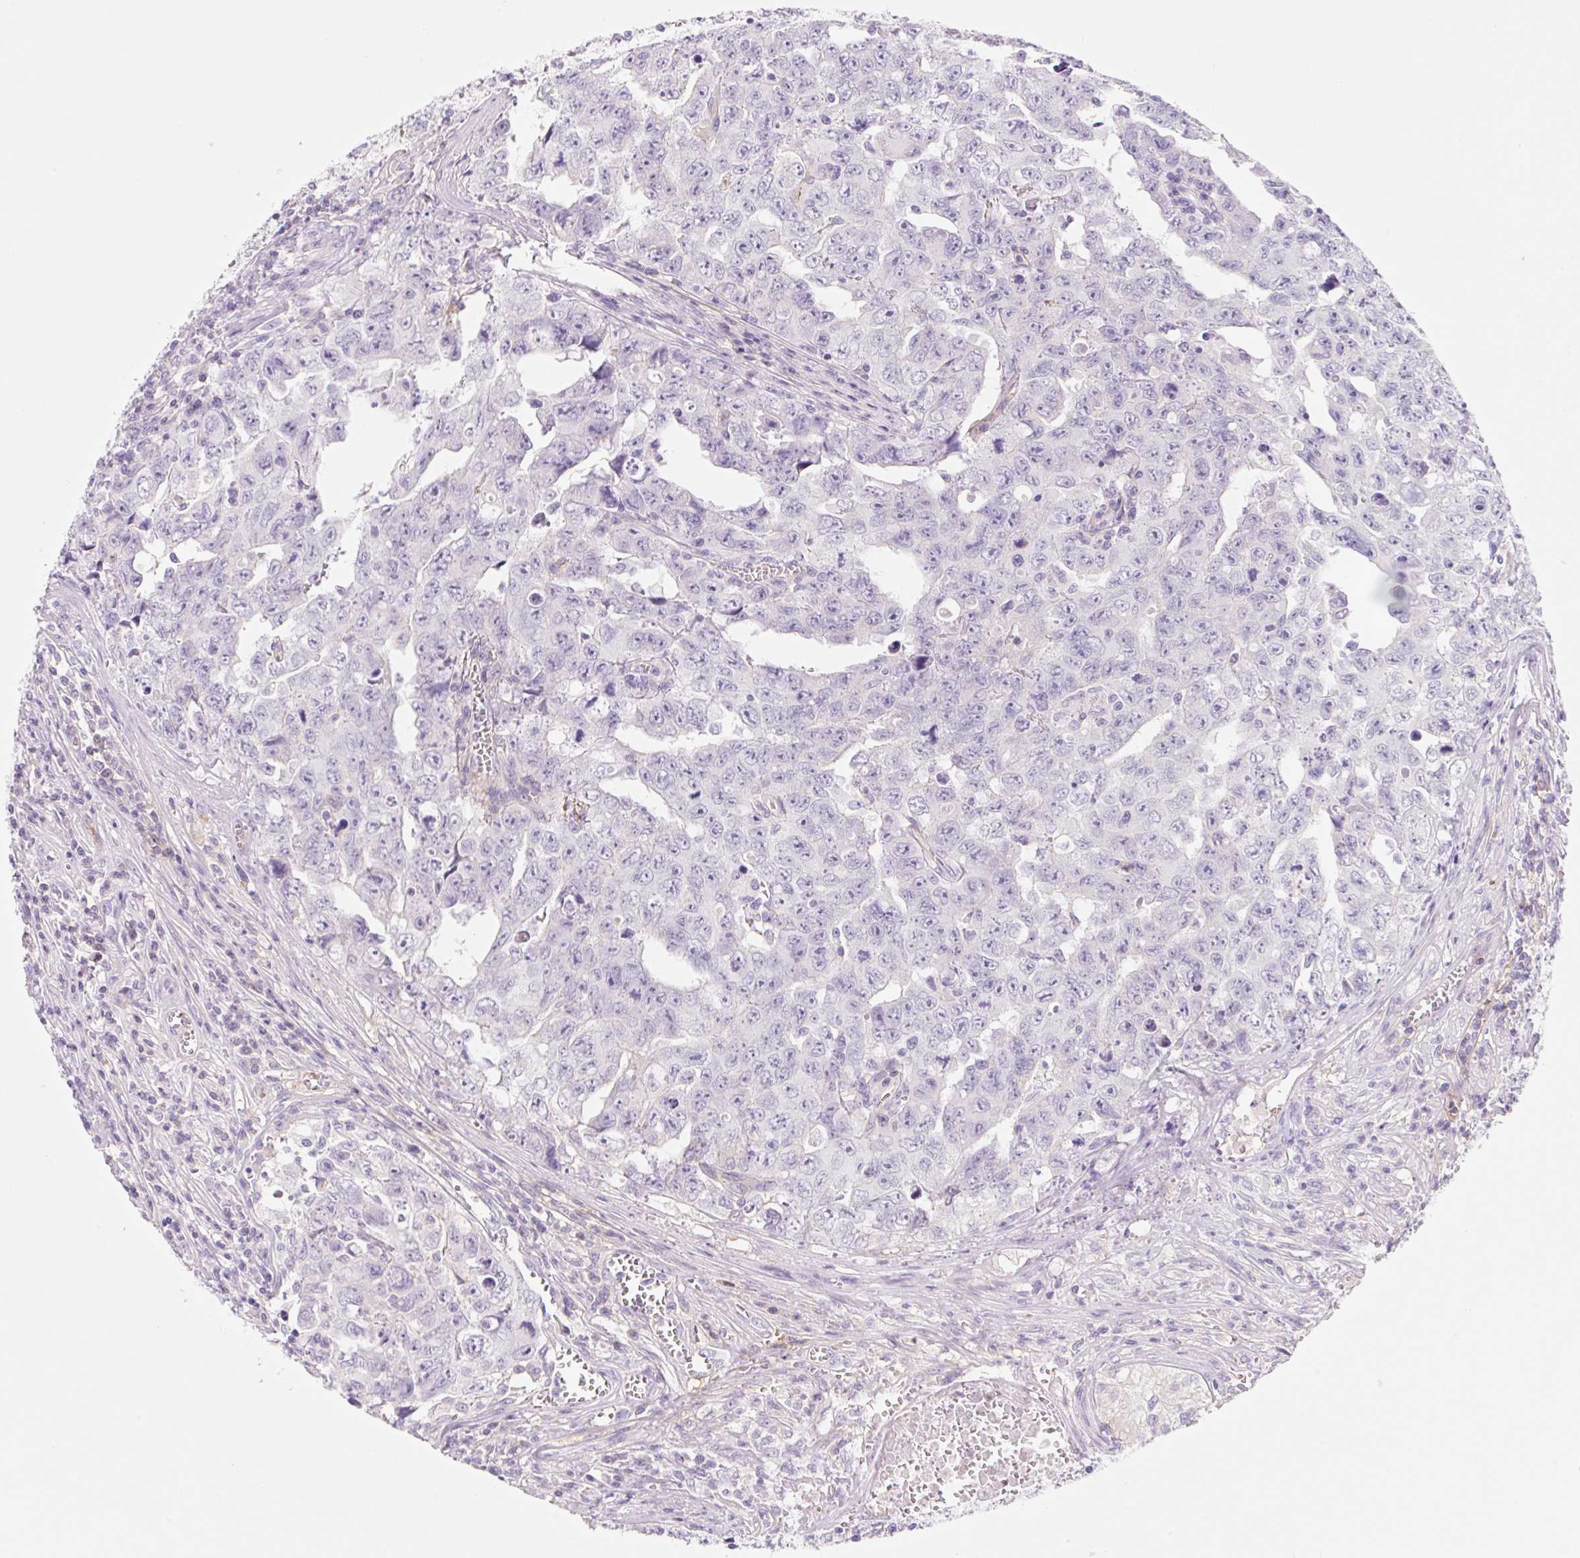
{"staining": {"intensity": "negative", "quantity": "none", "location": "none"}, "tissue": "testis cancer", "cell_type": "Tumor cells", "image_type": "cancer", "snomed": [{"axis": "morphology", "description": "Carcinoma, Embryonal, NOS"}, {"axis": "topography", "description": "Testis"}], "caption": "IHC of testis cancer (embryonal carcinoma) reveals no positivity in tumor cells.", "gene": "LYVE1", "patient": {"sex": "male", "age": 24}}